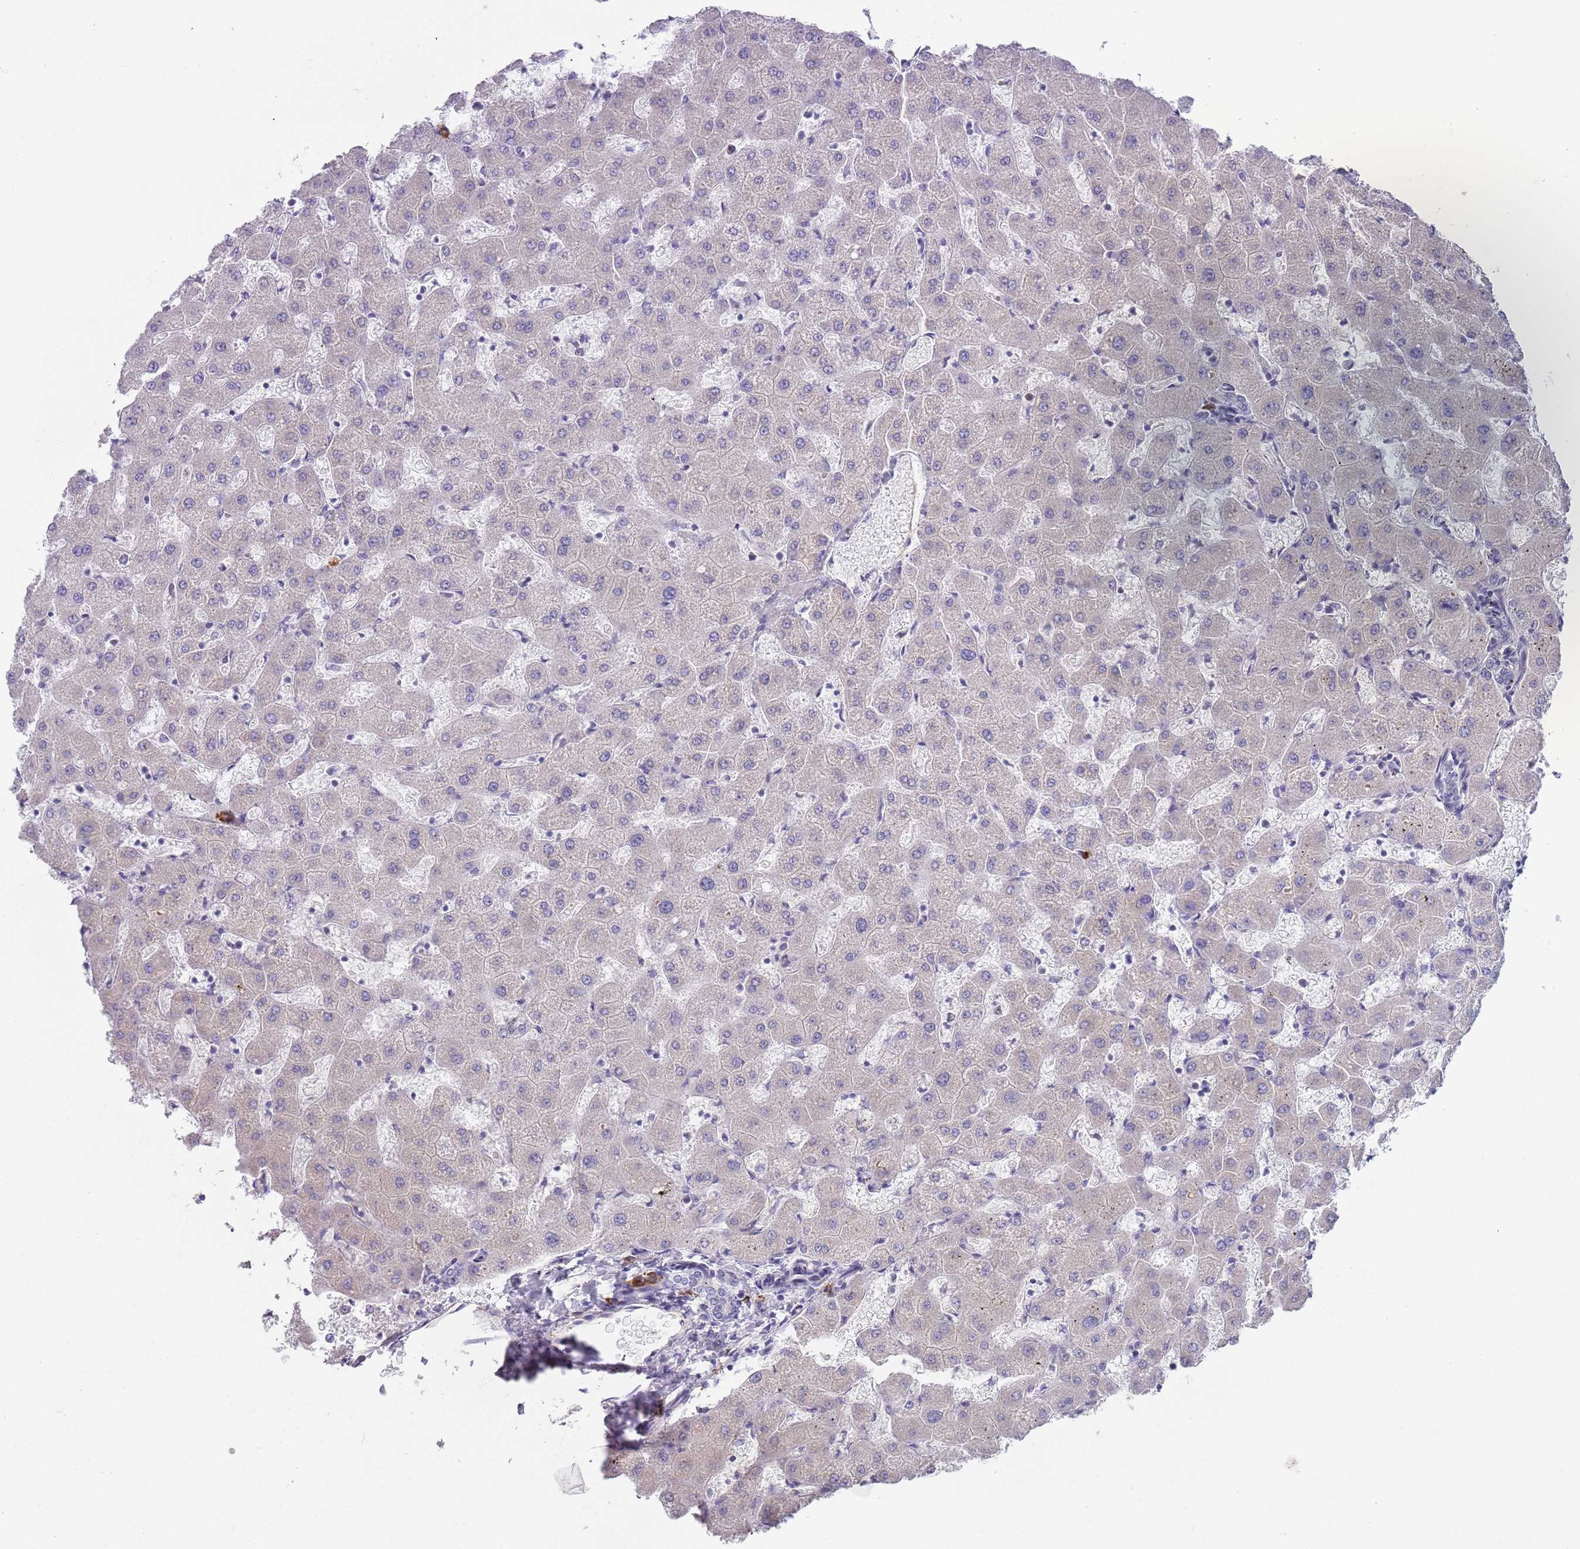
{"staining": {"intensity": "negative", "quantity": "none", "location": "none"}, "tissue": "liver", "cell_type": "Cholangiocytes", "image_type": "normal", "snomed": [{"axis": "morphology", "description": "Normal tissue, NOS"}, {"axis": "topography", "description": "Liver"}], "caption": "This is an immunohistochemistry image of unremarkable human liver. There is no expression in cholangiocytes.", "gene": "TNRC6C", "patient": {"sex": "female", "age": 63}}